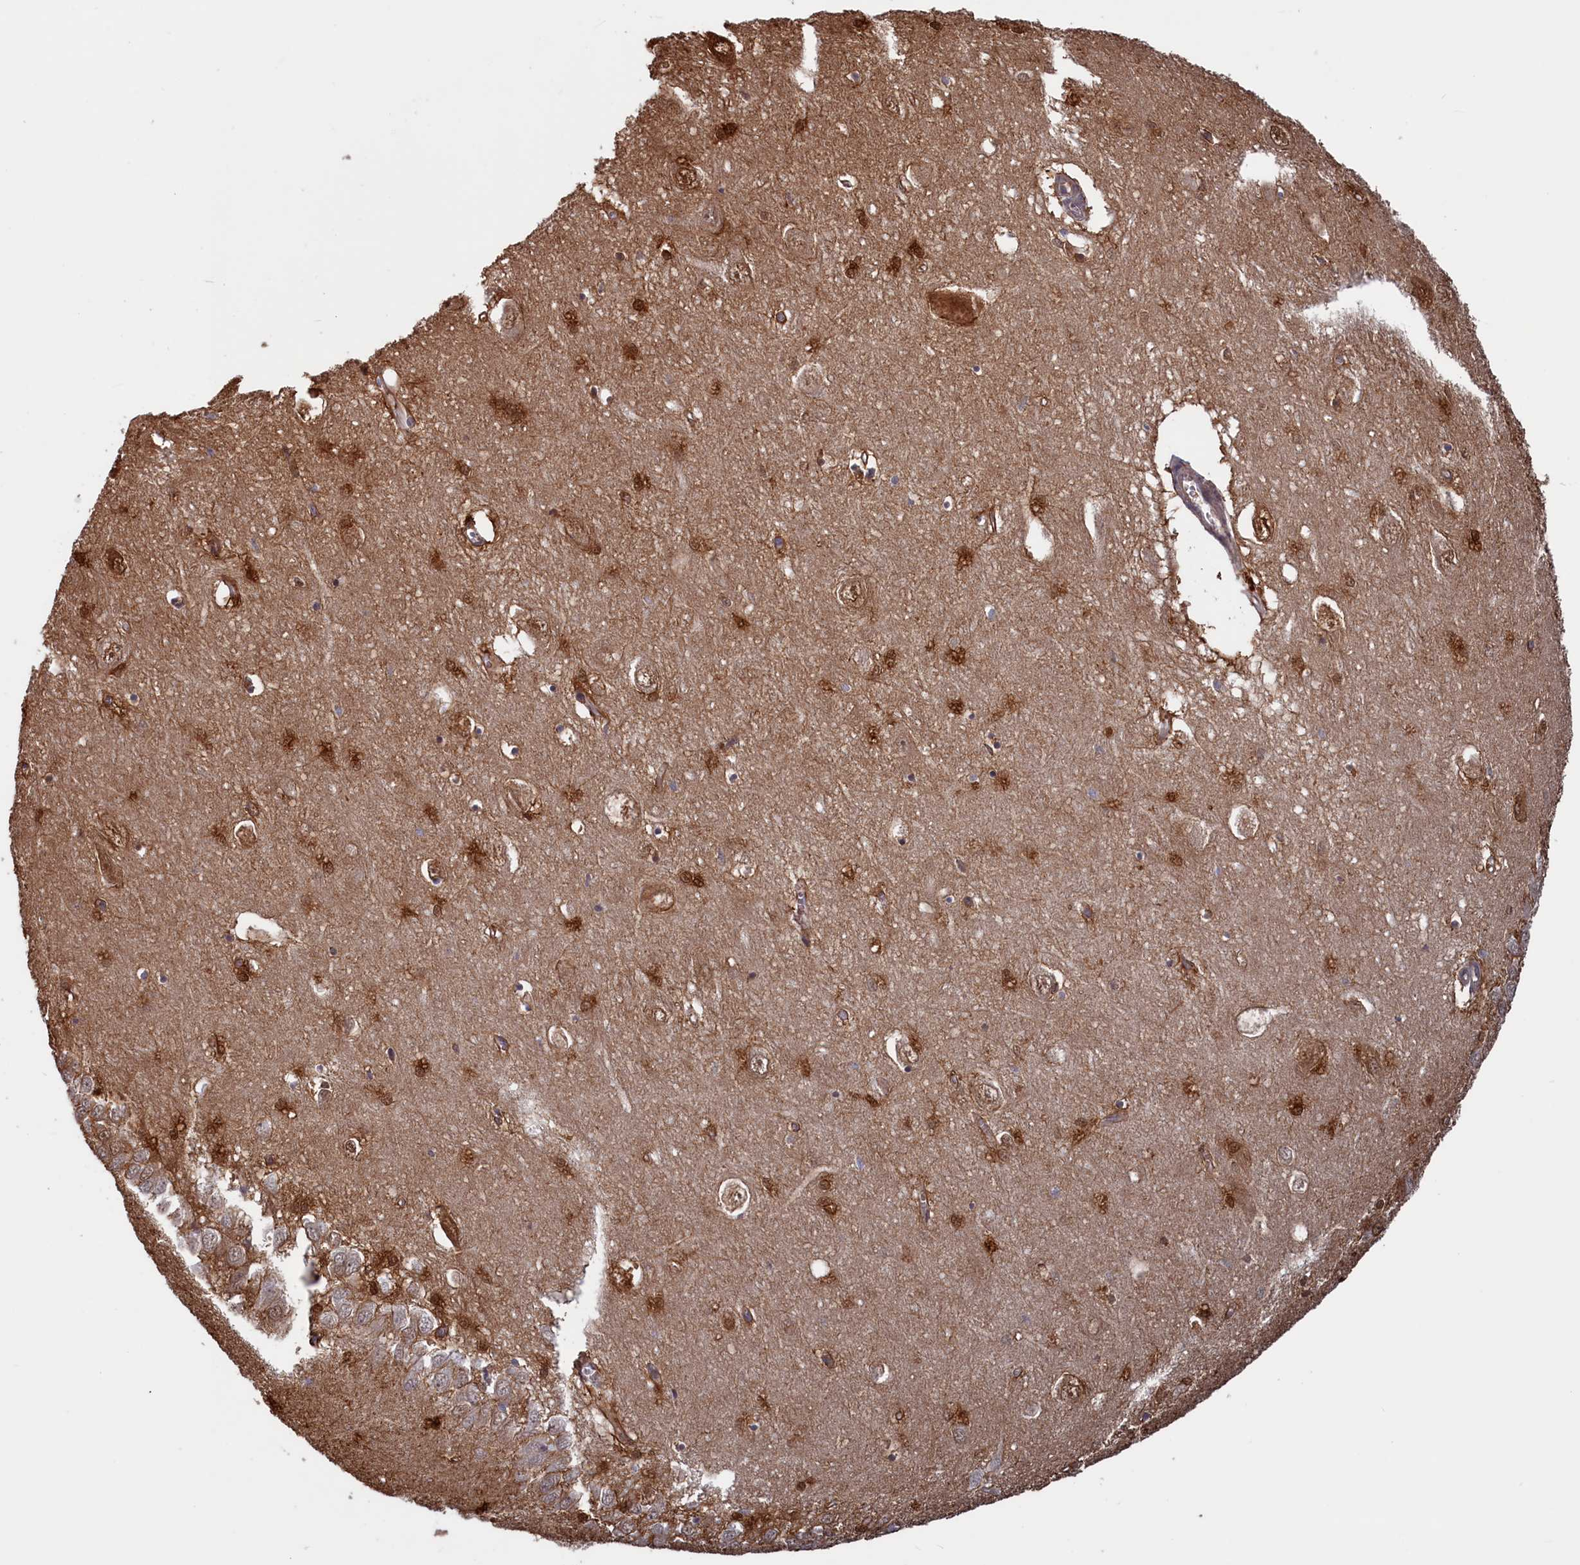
{"staining": {"intensity": "moderate", "quantity": "<25%", "location": "cytoplasmic/membranous,nuclear"}, "tissue": "hippocampus", "cell_type": "Glial cells", "image_type": "normal", "snomed": [{"axis": "morphology", "description": "Normal tissue, NOS"}, {"axis": "topography", "description": "Hippocampus"}], "caption": "Immunohistochemistry (DAB) staining of benign hippocampus shows moderate cytoplasmic/membranous,nuclear protein expression in approximately <25% of glial cells.", "gene": "PLP2", "patient": {"sex": "female", "age": 64}}